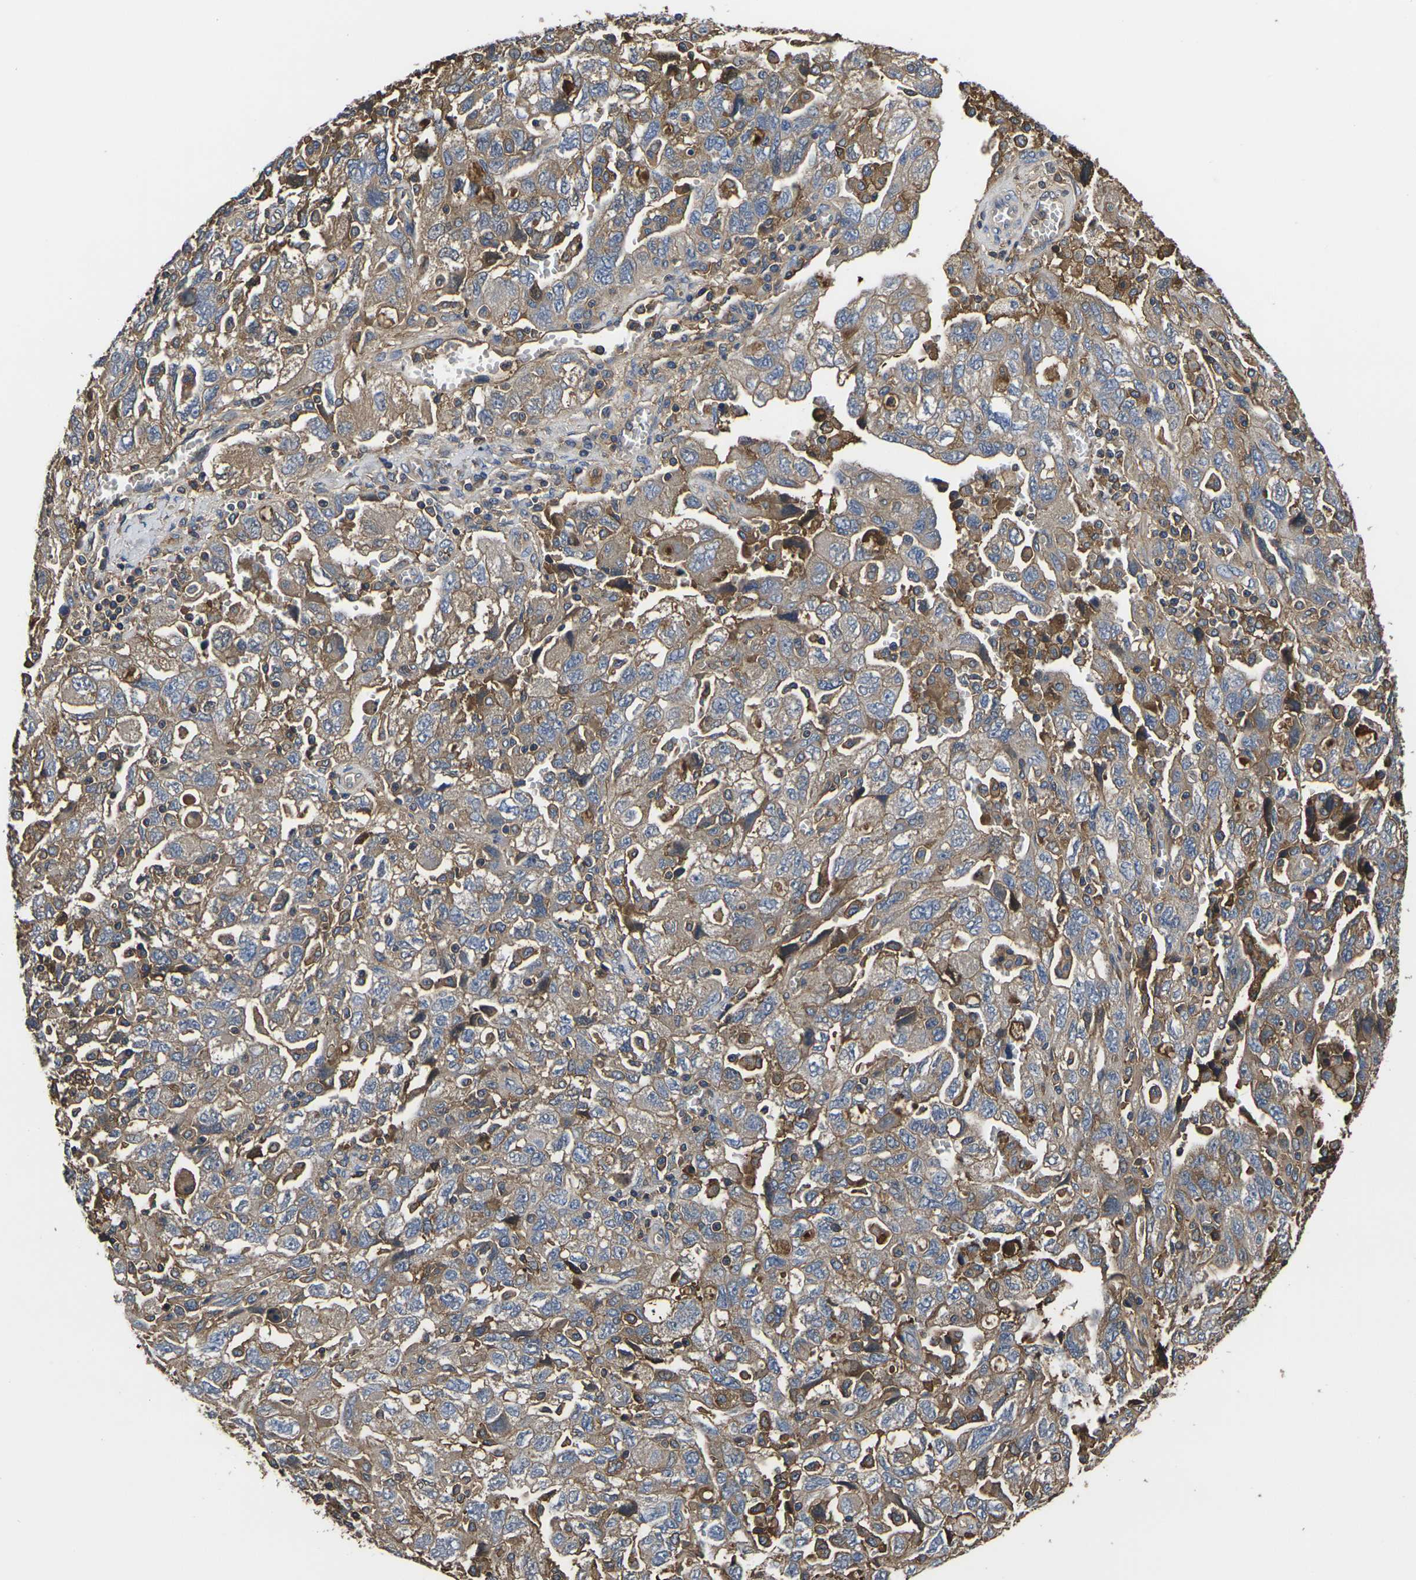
{"staining": {"intensity": "weak", "quantity": ">75%", "location": "cytoplasmic/membranous"}, "tissue": "ovarian cancer", "cell_type": "Tumor cells", "image_type": "cancer", "snomed": [{"axis": "morphology", "description": "Carcinoma, NOS"}, {"axis": "morphology", "description": "Cystadenocarcinoma, serous, NOS"}, {"axis": "topography", "description": "Ovary"}], "caption": "A brown stain shows weak cytoplasmic/membranous expression of a protein in human ovarian cancer (carcinoma) tumor cells.", "gene": "HSPG2", "patient": {"sex": "female", "age": 69}}